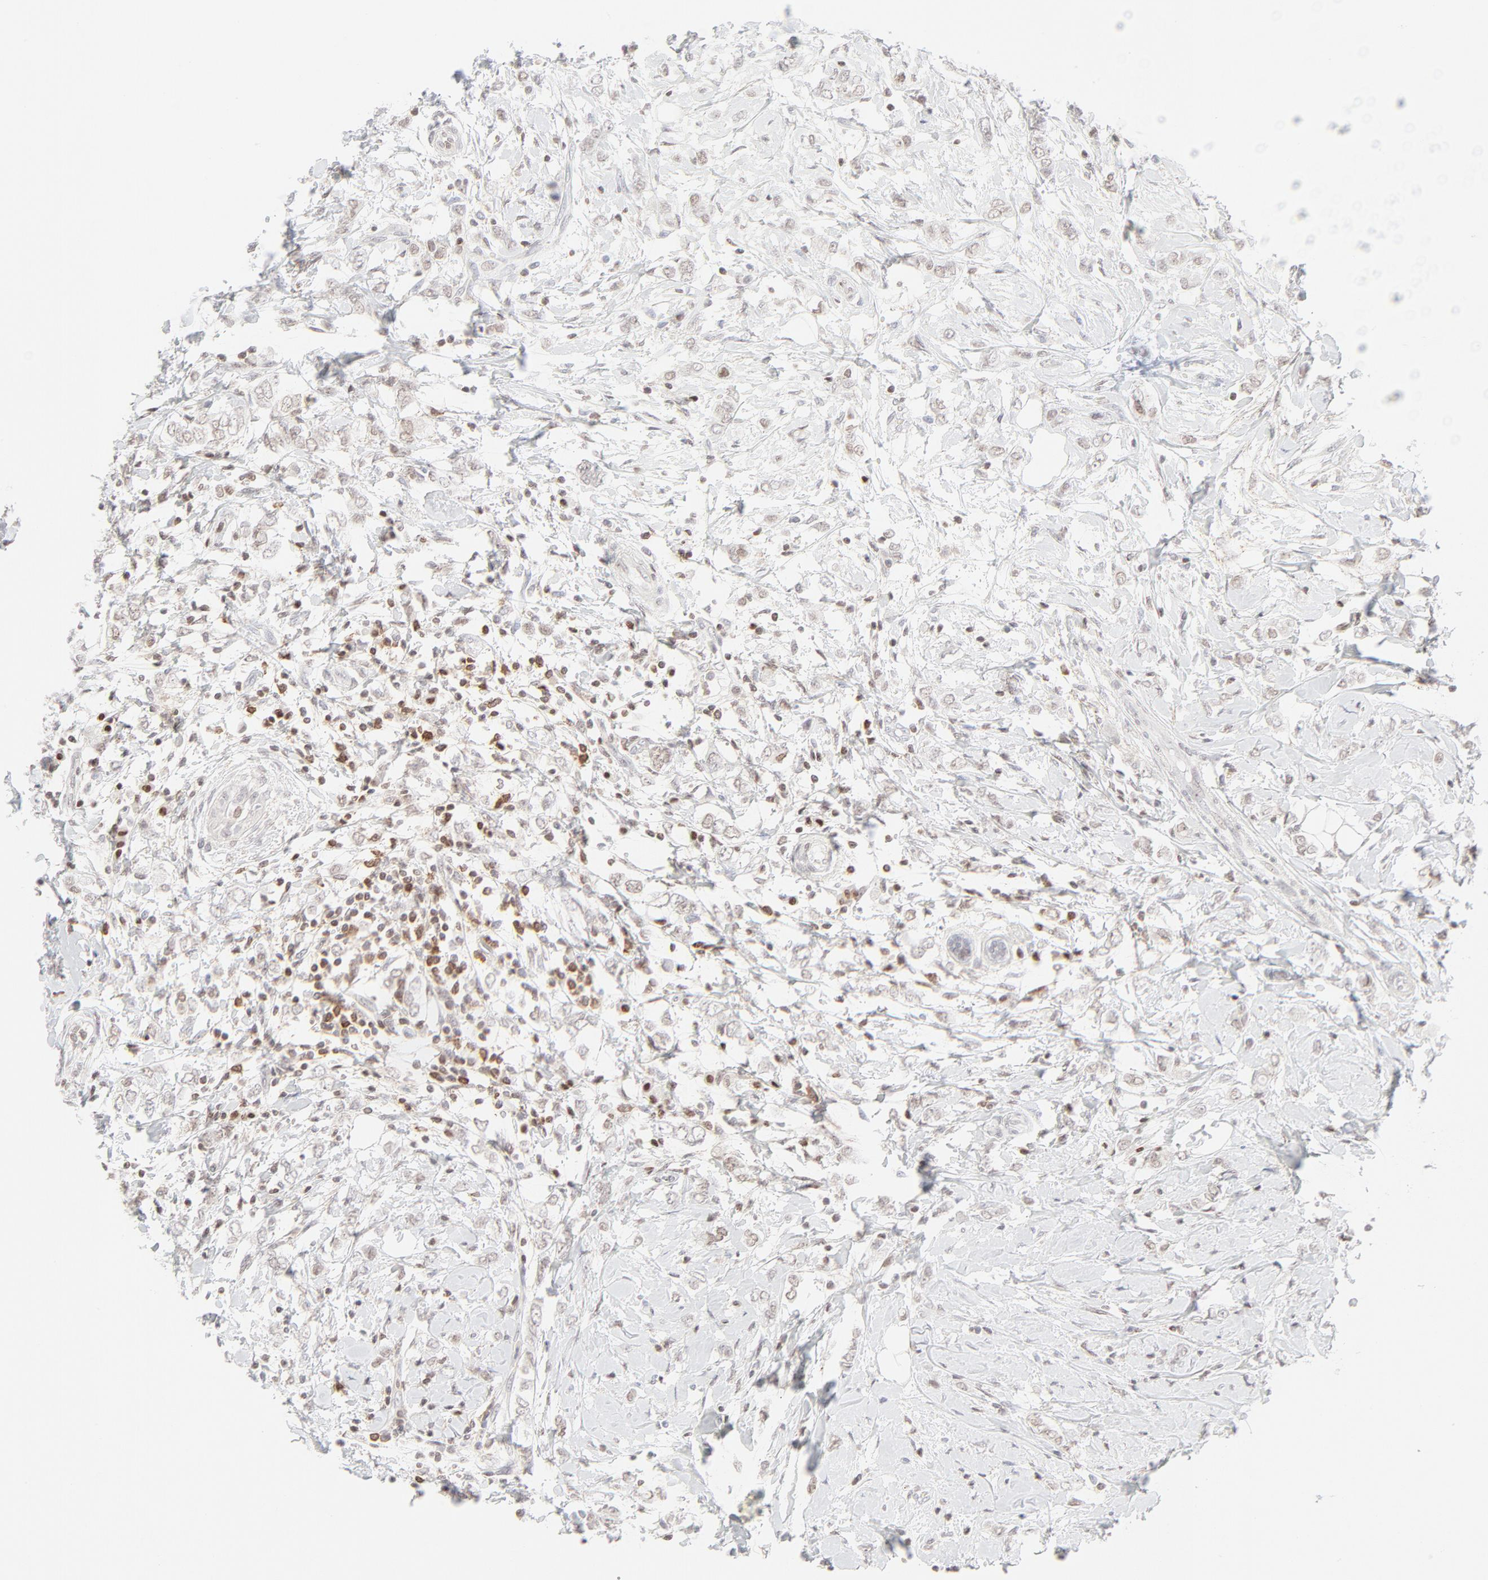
{"staining": {"intensity": "weak", "quantity": "25%-75%", "location": "nuclear"}, "tissue": "breast cancer", "cell_type": "Tumor cells", "image_type": "cancer", "snomed": [{"axis": "morphology", "description": "Normal tissue, NOS"}, {"axis": "morphology", "description": "Lobular carcinoma"}, {"axis": "topography", "description": "Breast"}], "caption": "Immunohistochemical staining of lobular carcinoma (breast) demonstrates low levels of weak nuclear protein staining in about 25%-75% of tumor cells.", "gene": "PRKCB", "patient": {"sex": "female", "age": 47}}